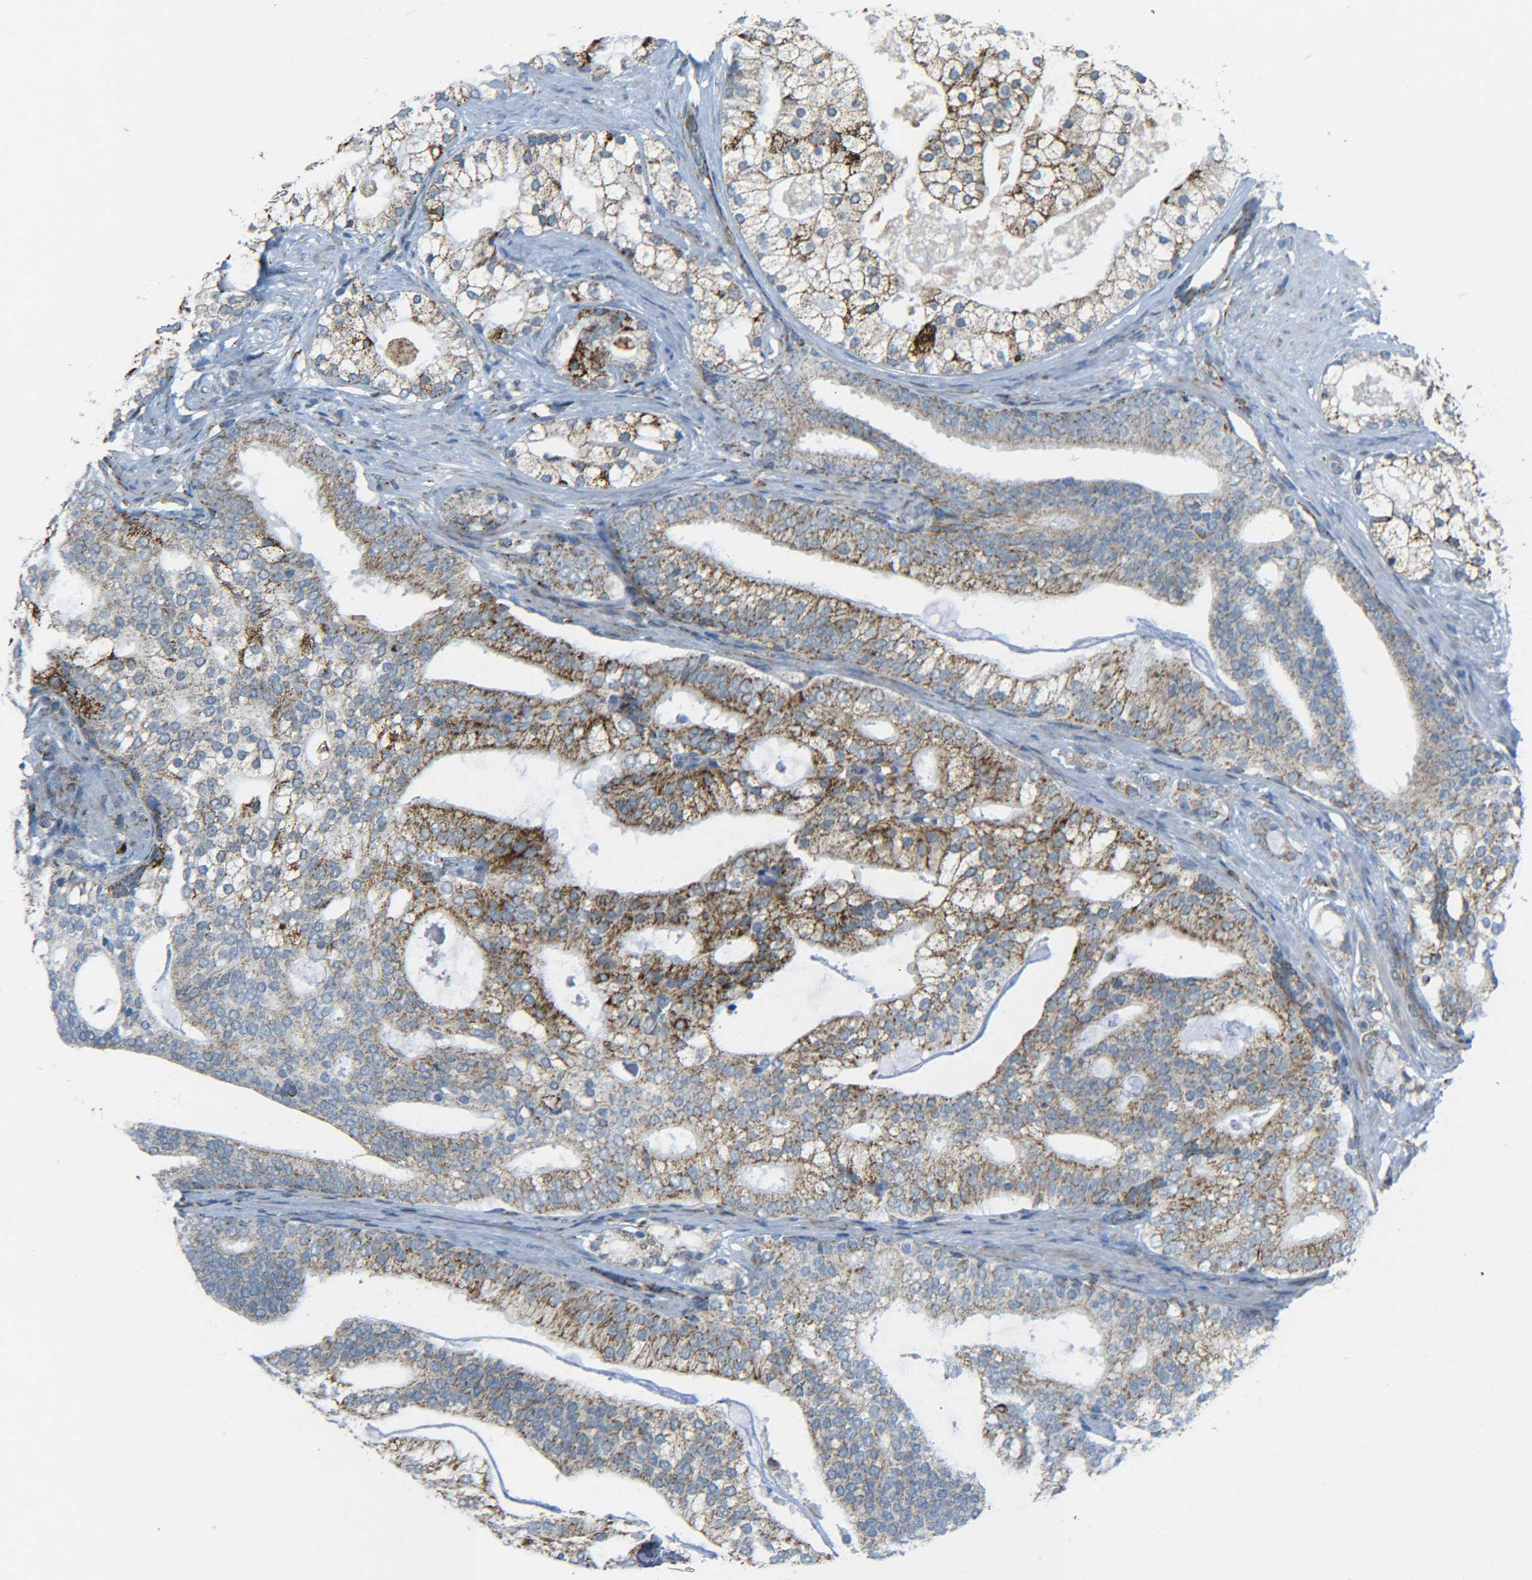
{"staining": {"intensity": "moderate", "quantity": "25%-75%", "location": "cytoplasmic/membranous"}, "tissue": "prostate cancer", "cell_type": "Tumor cells", "image_type": "cancer", "snomed": [{"axis": "morphology", "description": "Adenocarcinoma, Low grade"}, {"axis": "topography", "description": "Prostate"}], "caption": "Protein analysis of adenocarcinoma (low-grade) (prostate) tissue shows moderate cytoplasmic/membranous positivity in approximately 25%-75% of tumor cells. The staining is performed using DAB brown chromogen to label protein expression. The nuclei are counter-stained blue using hematoxylin.", "gene": "CYB5R1", "patient": {"sex": "male", "age": 58}}